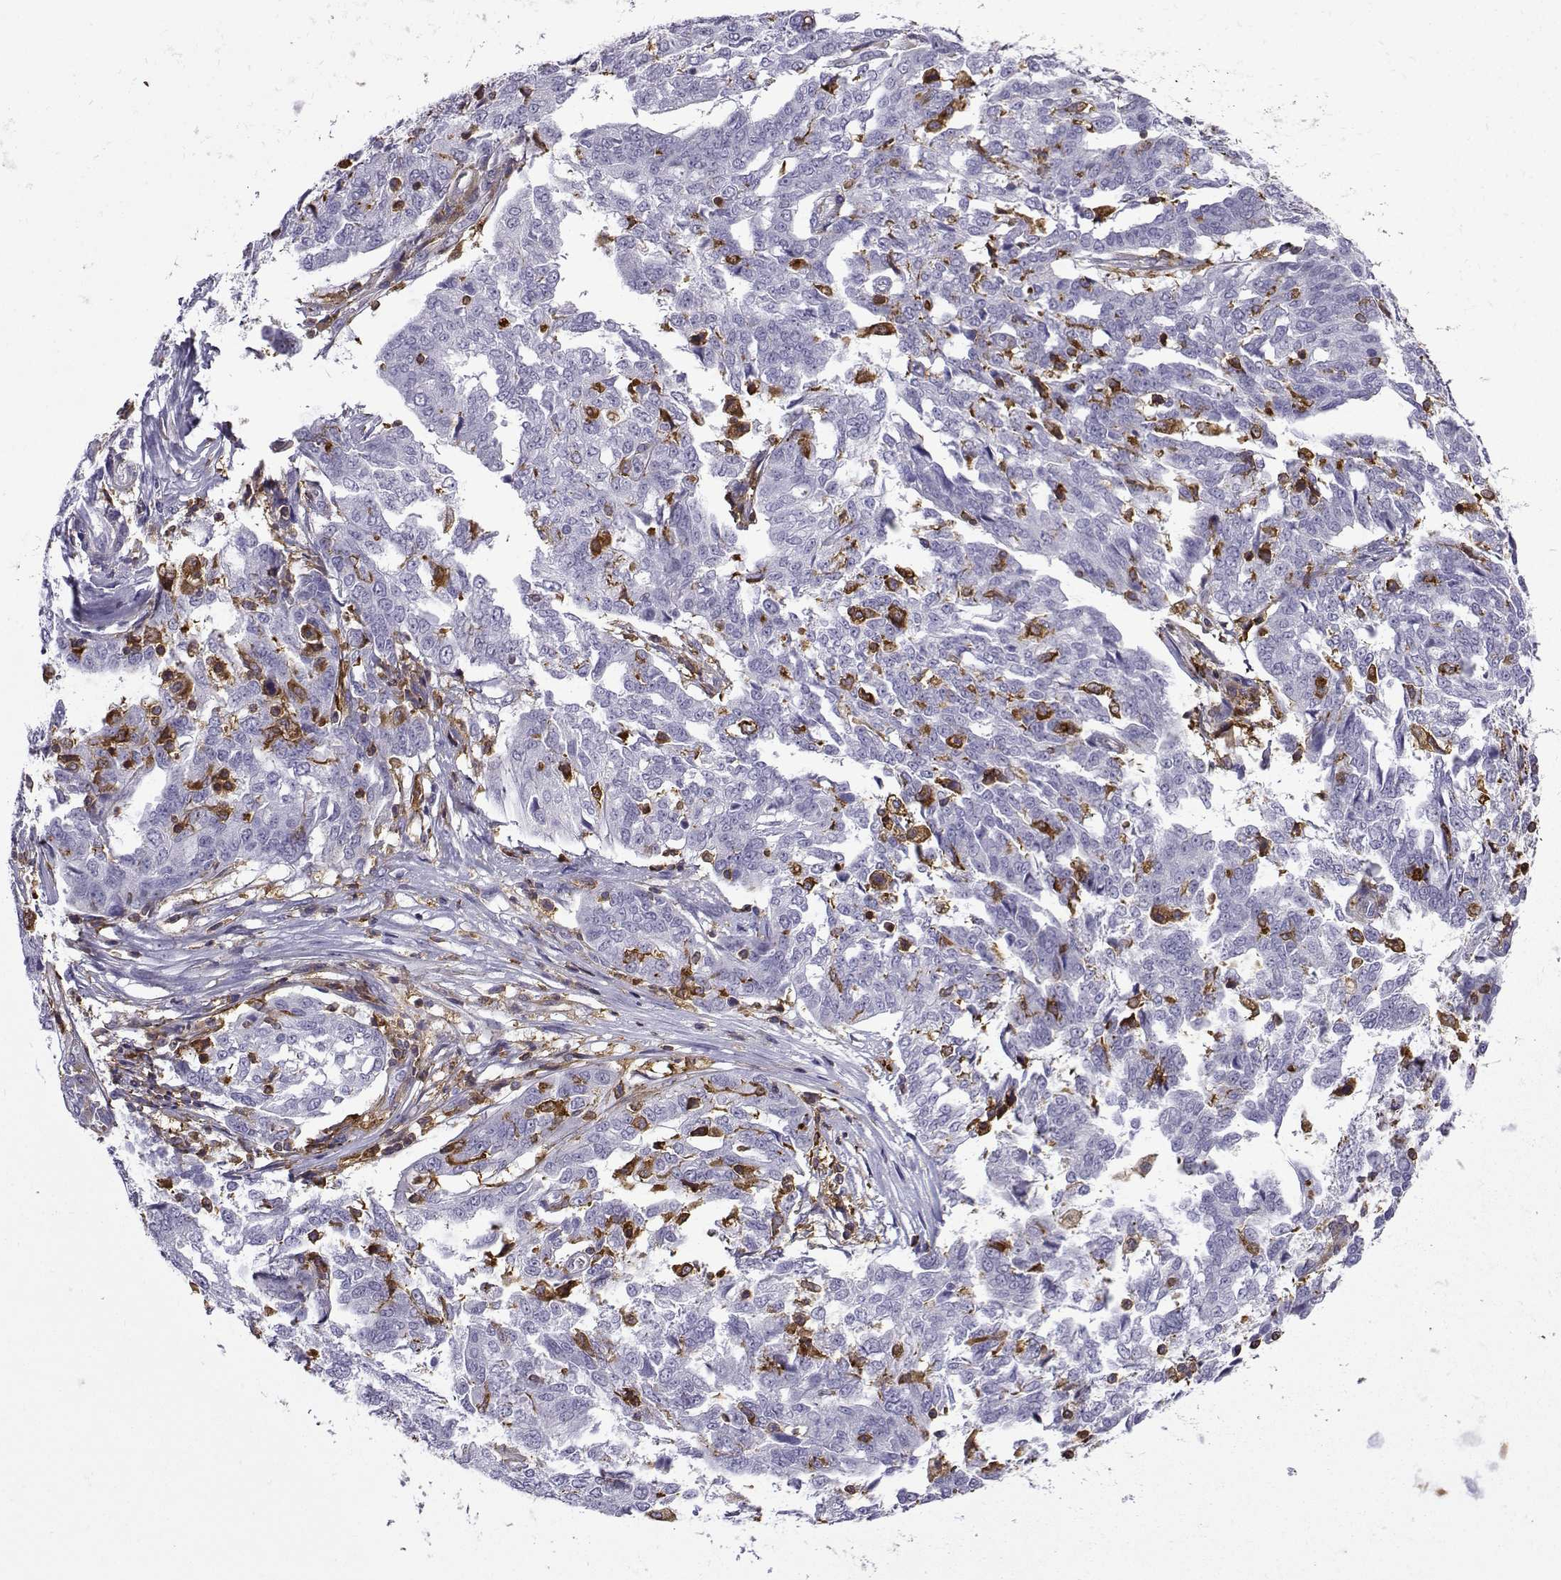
{"staining": {"intensity": "negative", "quantity": "none", "location": "none"}, "tissue": "ovarian cancer", "cell_type": "Tumor cells", "image_type": "cancer", "snomed": [{"axis": "morphology", "description": "Cystadenocarcinoma, serous, NOS"}, {"axis": "topography", "description": "Ovary"}], "caption": "Immunohistochemistry (IHC) of human ovarian cancer demonstrates no expression in tumor cells. The staining was performed using DAB (3,3'-diaminobenzidine) to visualize the protein expression in brown, while the nuclei were stained in blue with hematoxylin (Magnification: 20x).", "gene": "DOCK10", "patient": {"sex": "female", "age": 67}}